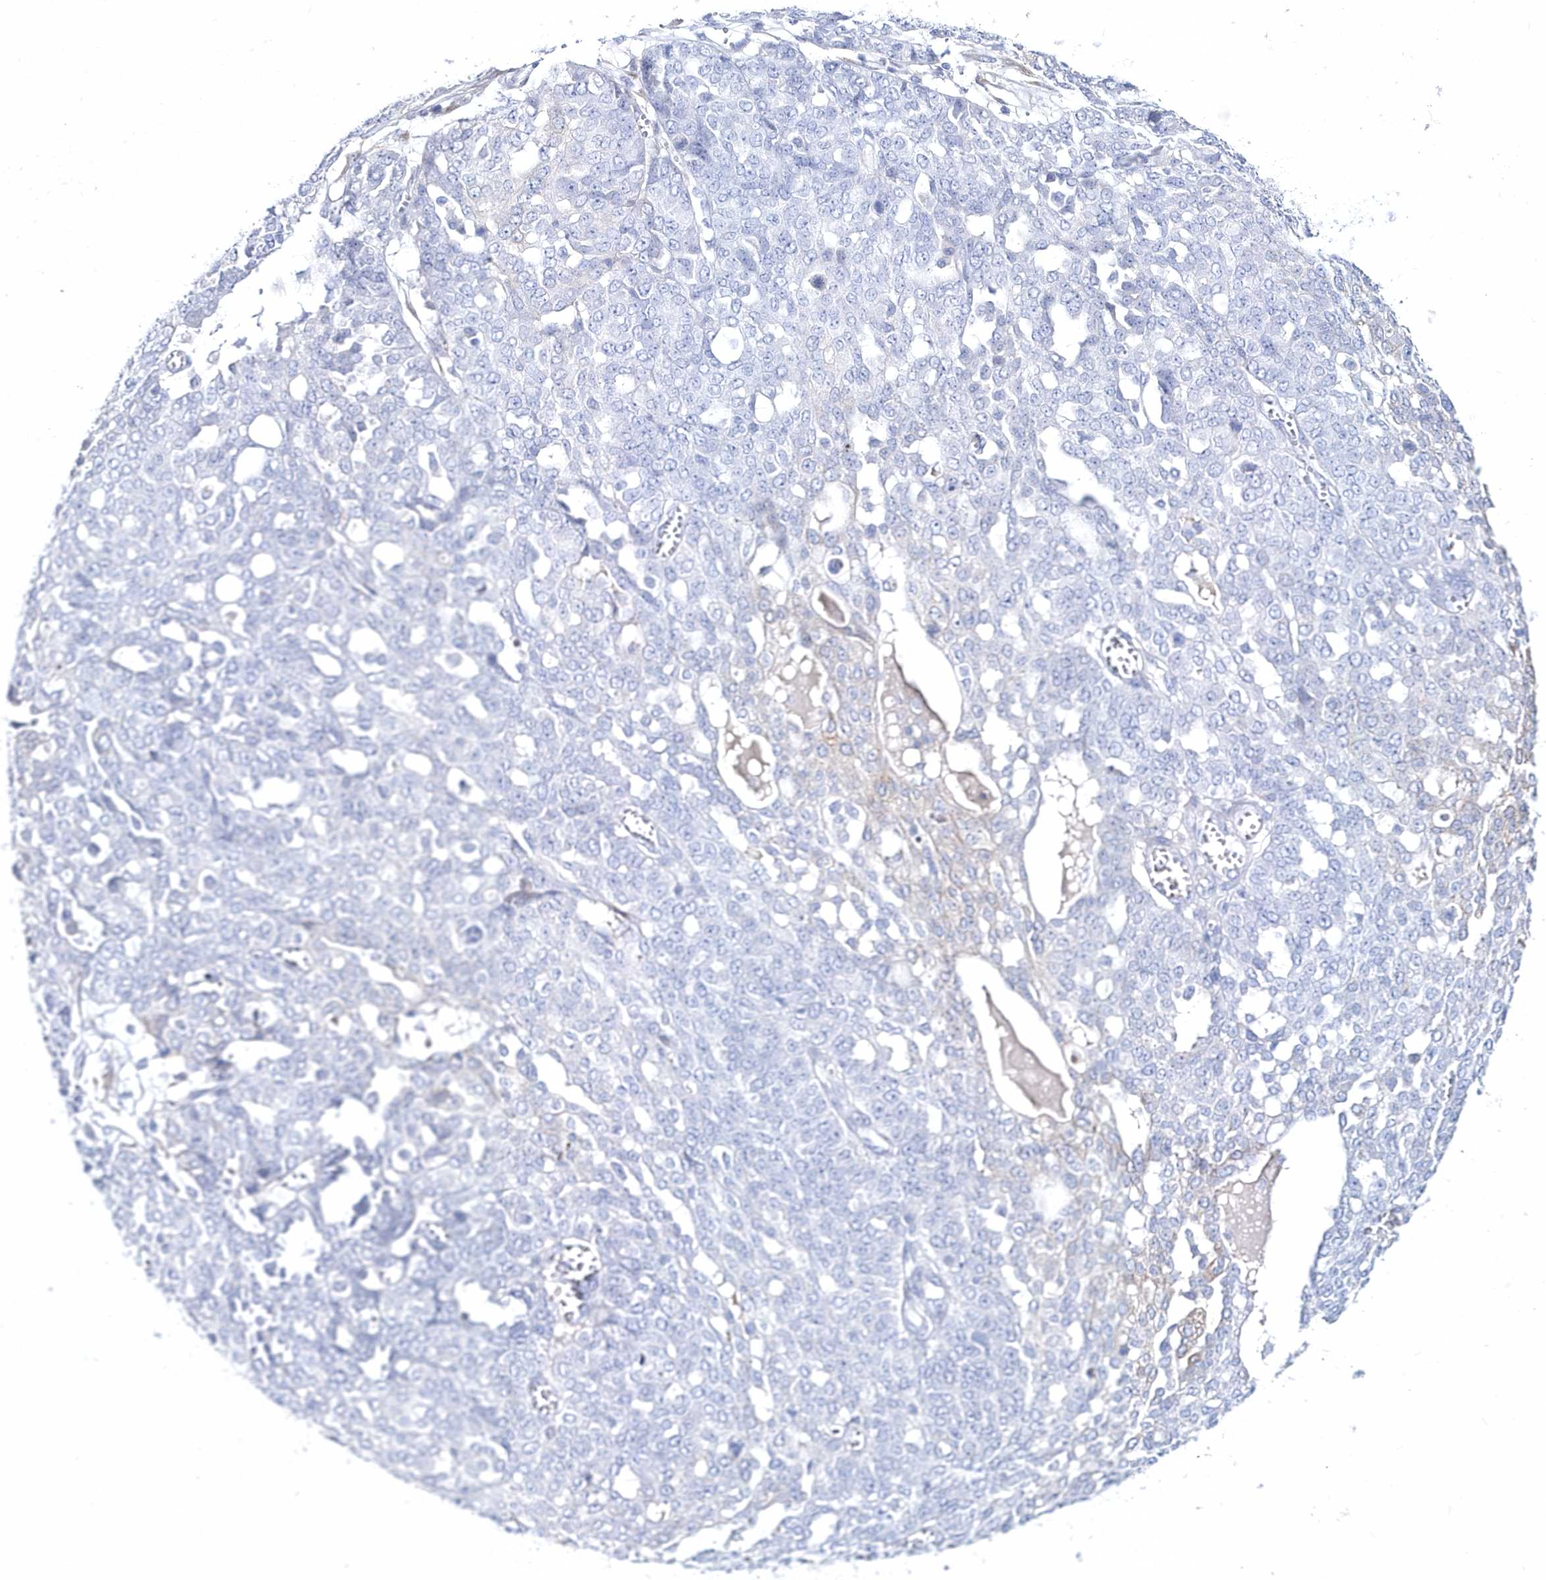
{"staining": {"intensity": "negative", "quantity": "none", "location": "none"}, "tissue": "ovarian cancer", "cell_type": "Tumor cells", "image_type": "cancer", "snomed": [{"axis": "morphology", "description": "Cystadenocarcinoma, serous, NOS"}, {"axis": "topography", "description": "Soft tissue"}, {"axis": "topography", "description": "Ovary"}], "caption": "The image exhibits no staining of tumor cells in ovarian cancer (serous cystadenocarcinoma). (Stains: DAB (3,3'-diaminobenzidine) immunohistochemistry (IHC) with hematoxylin counter stain, Microscopy: brightfield microscopy at high magnification).", "gene": "SPINK7", "patient": {"sex": "female", "age": 57}}